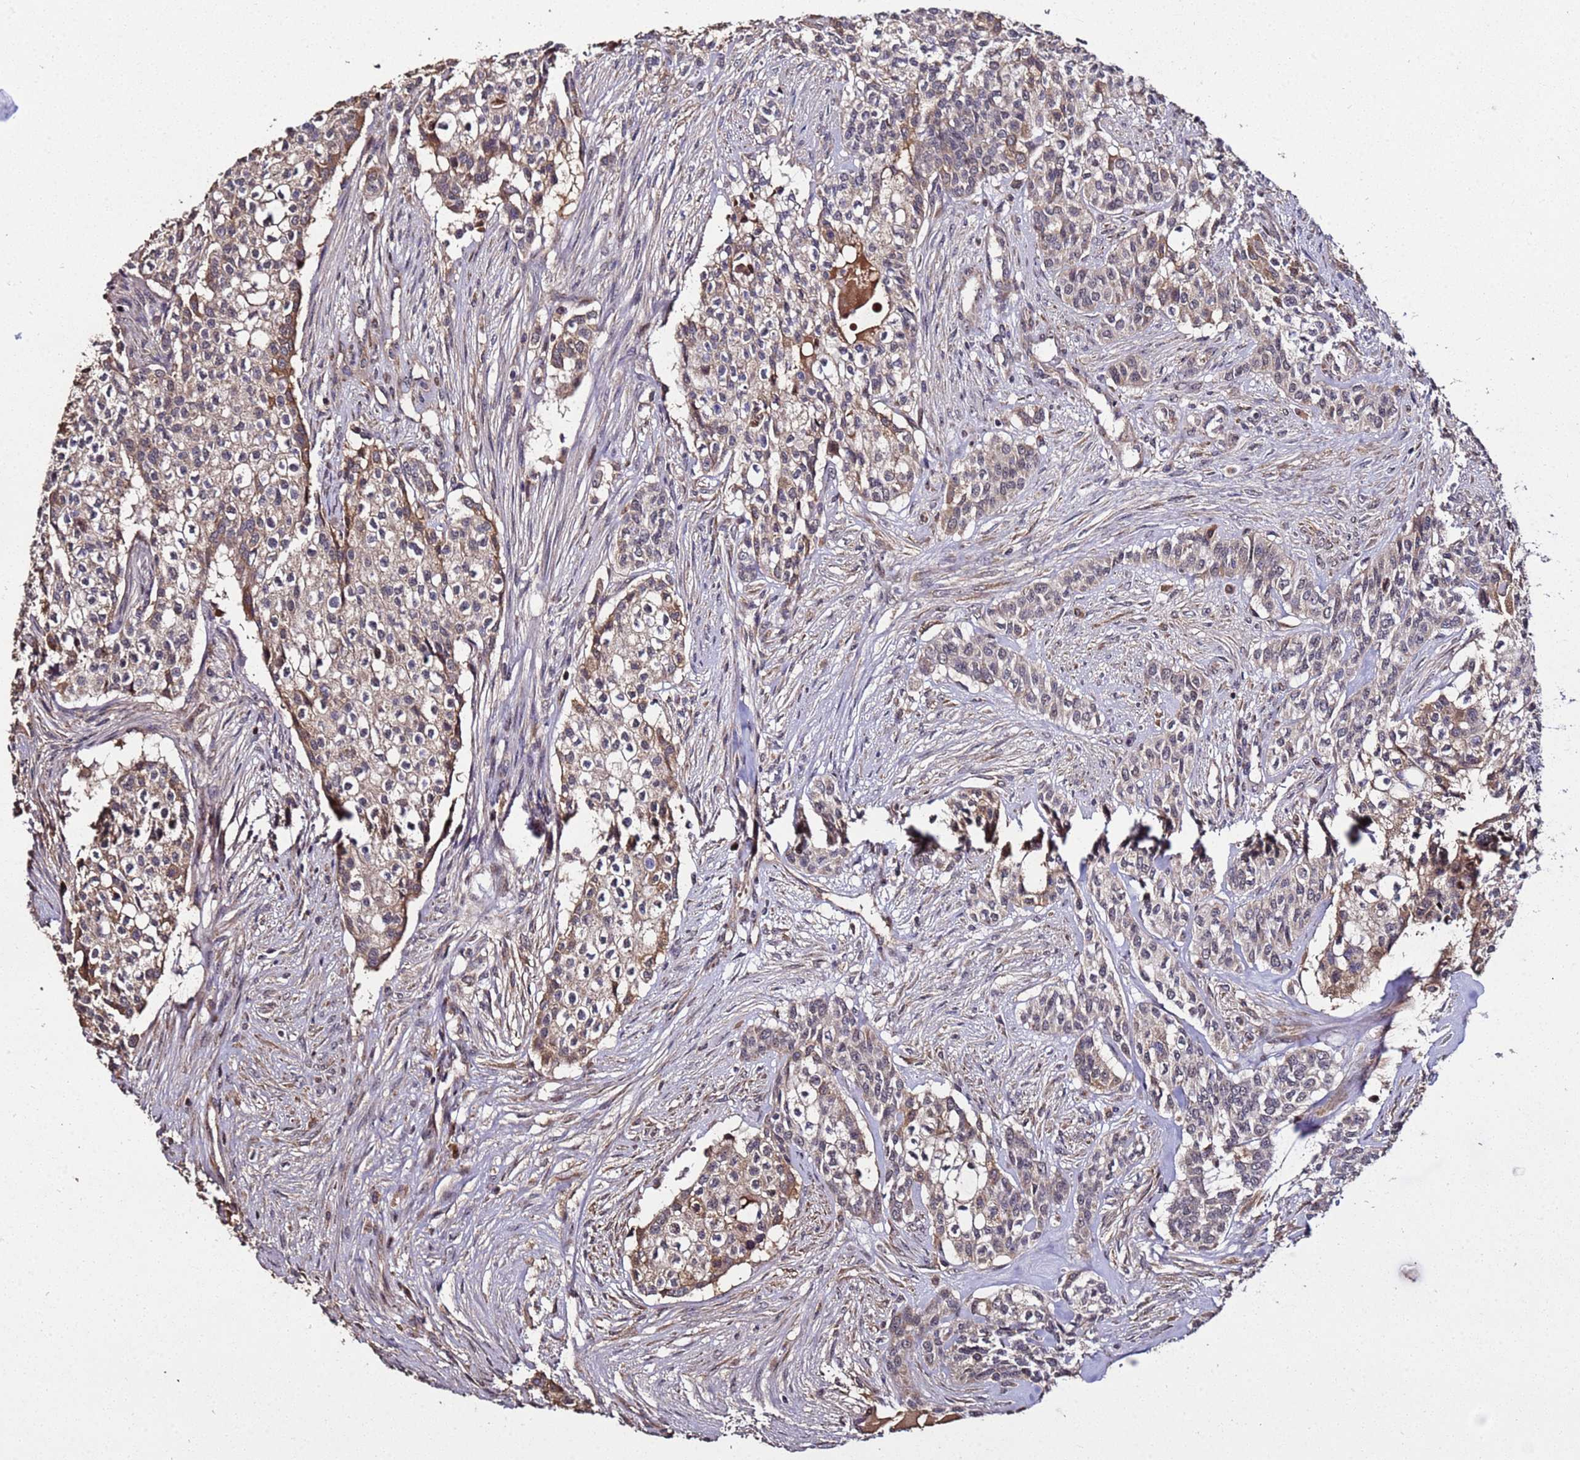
{"staining": {"intensity": "weak", "quantity": "25%-75%", "location": "cytoplasmic/membranous"}, "tissue": "head and neck cancer", "cell_type": "Tumor cells", "image_type": "cancer", "snomed": [{"axis": "morphology", "description": "Adenocarcinoma, NOS"}, {"axis": "topography", "description": "Head-Neck"}], "caption": "Head and neck adenocarcinoma tissue shows weak cytoplasmic/membranous positivity in approximately 25%-75% of tumor cells, visualized by immunohistochemistry.", "gene": "WNK4", "patient": {"sex": "male", "age": 81}}